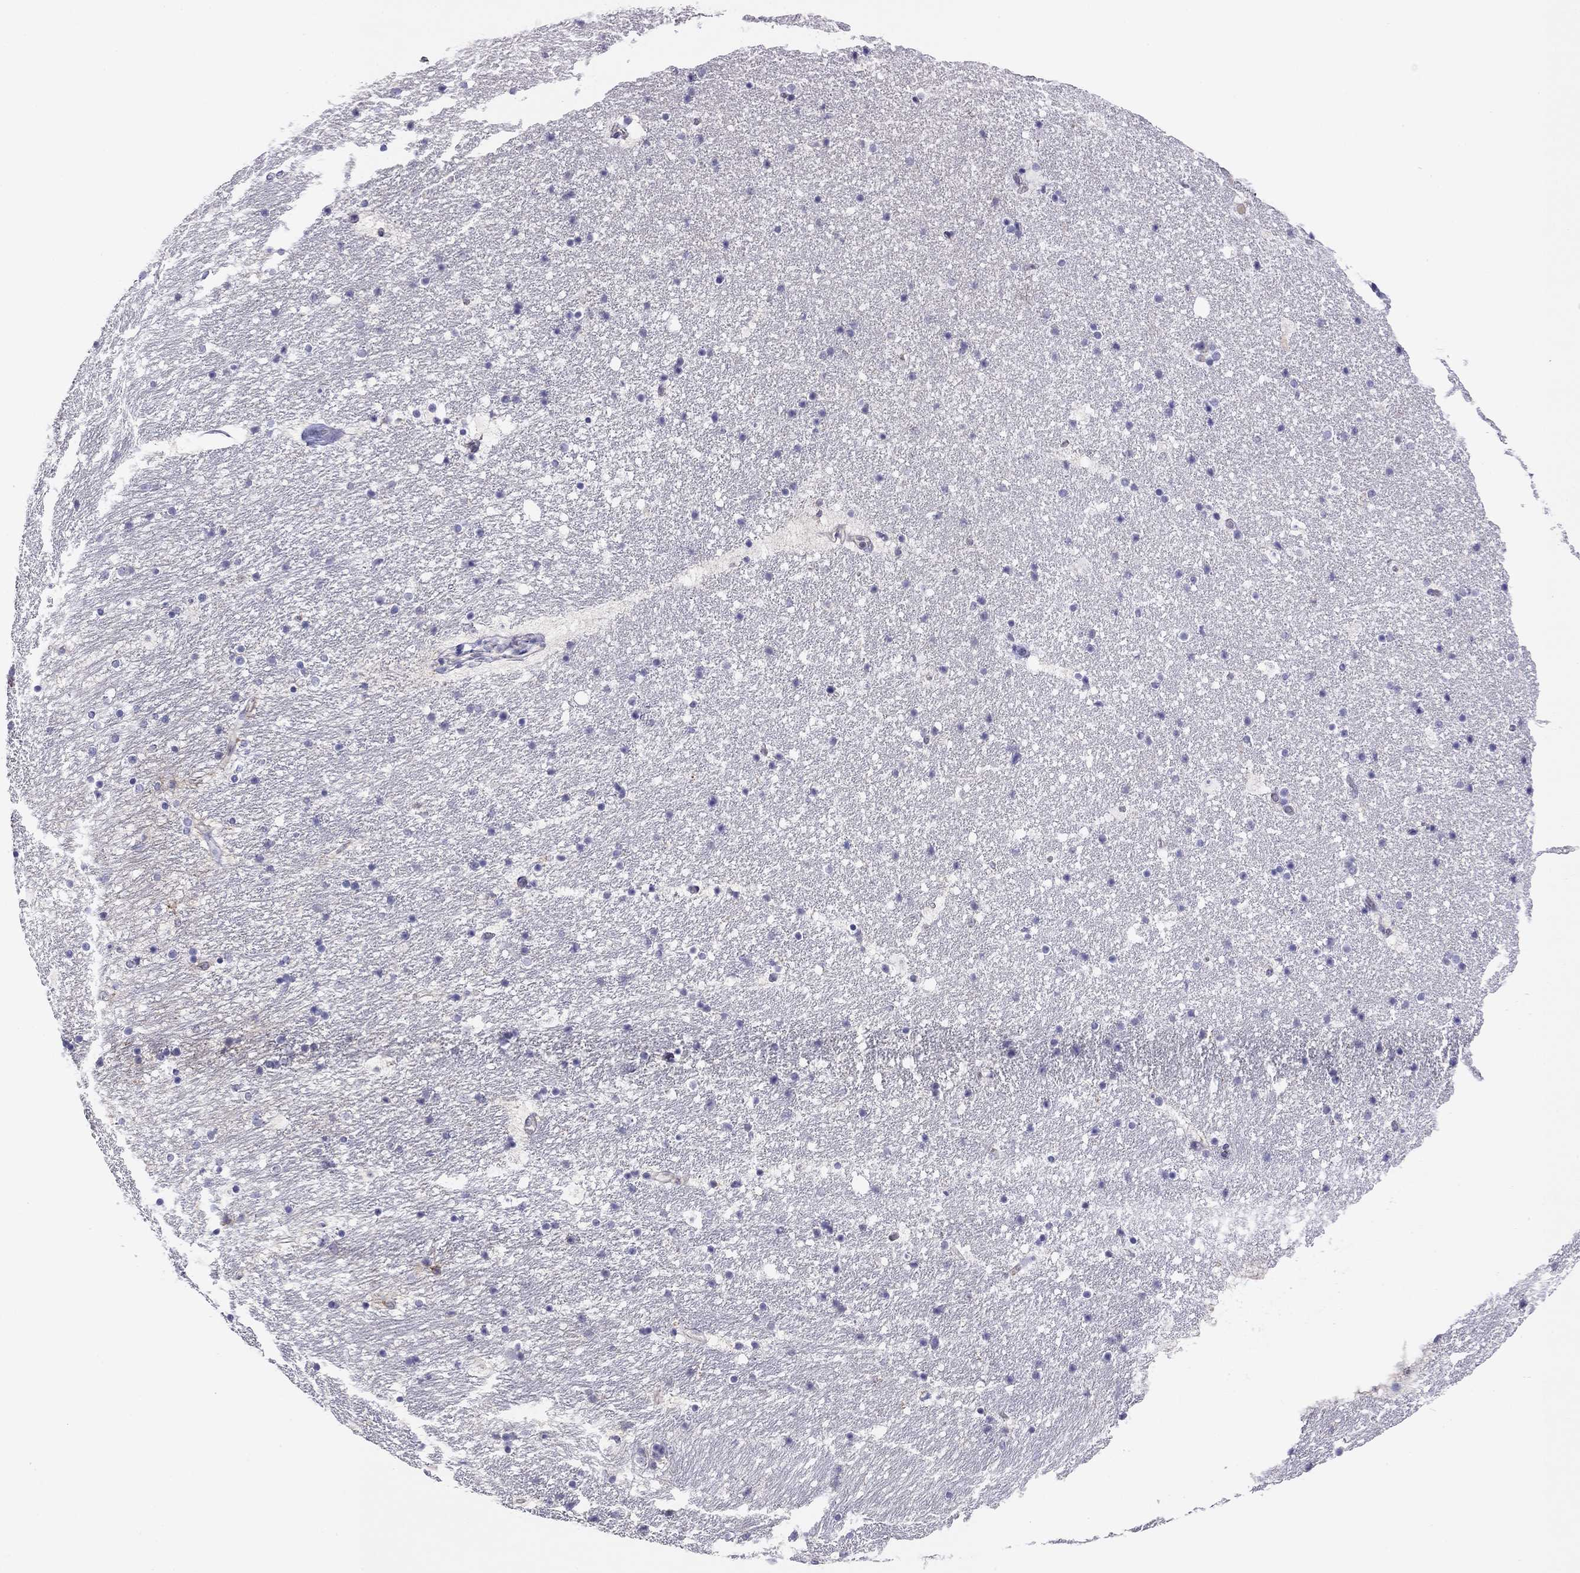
{"staining": {"intensity": "negative", "quantity": "none", "location": "none"}, "tissue": "hippocampus", "cell_type": "Glial cells", "image_type": "normal", "snomed": [{"axis": "morphology", "description": "Normal tissue, NOS"}, {"axis": "topography", "description": "Hippocampus"}], "caption": "The micrograph displays no staining of glial cells in benign hippocampus.", "gene": "CAPNS2", "patient": {"sex": "male", "age": 51}}